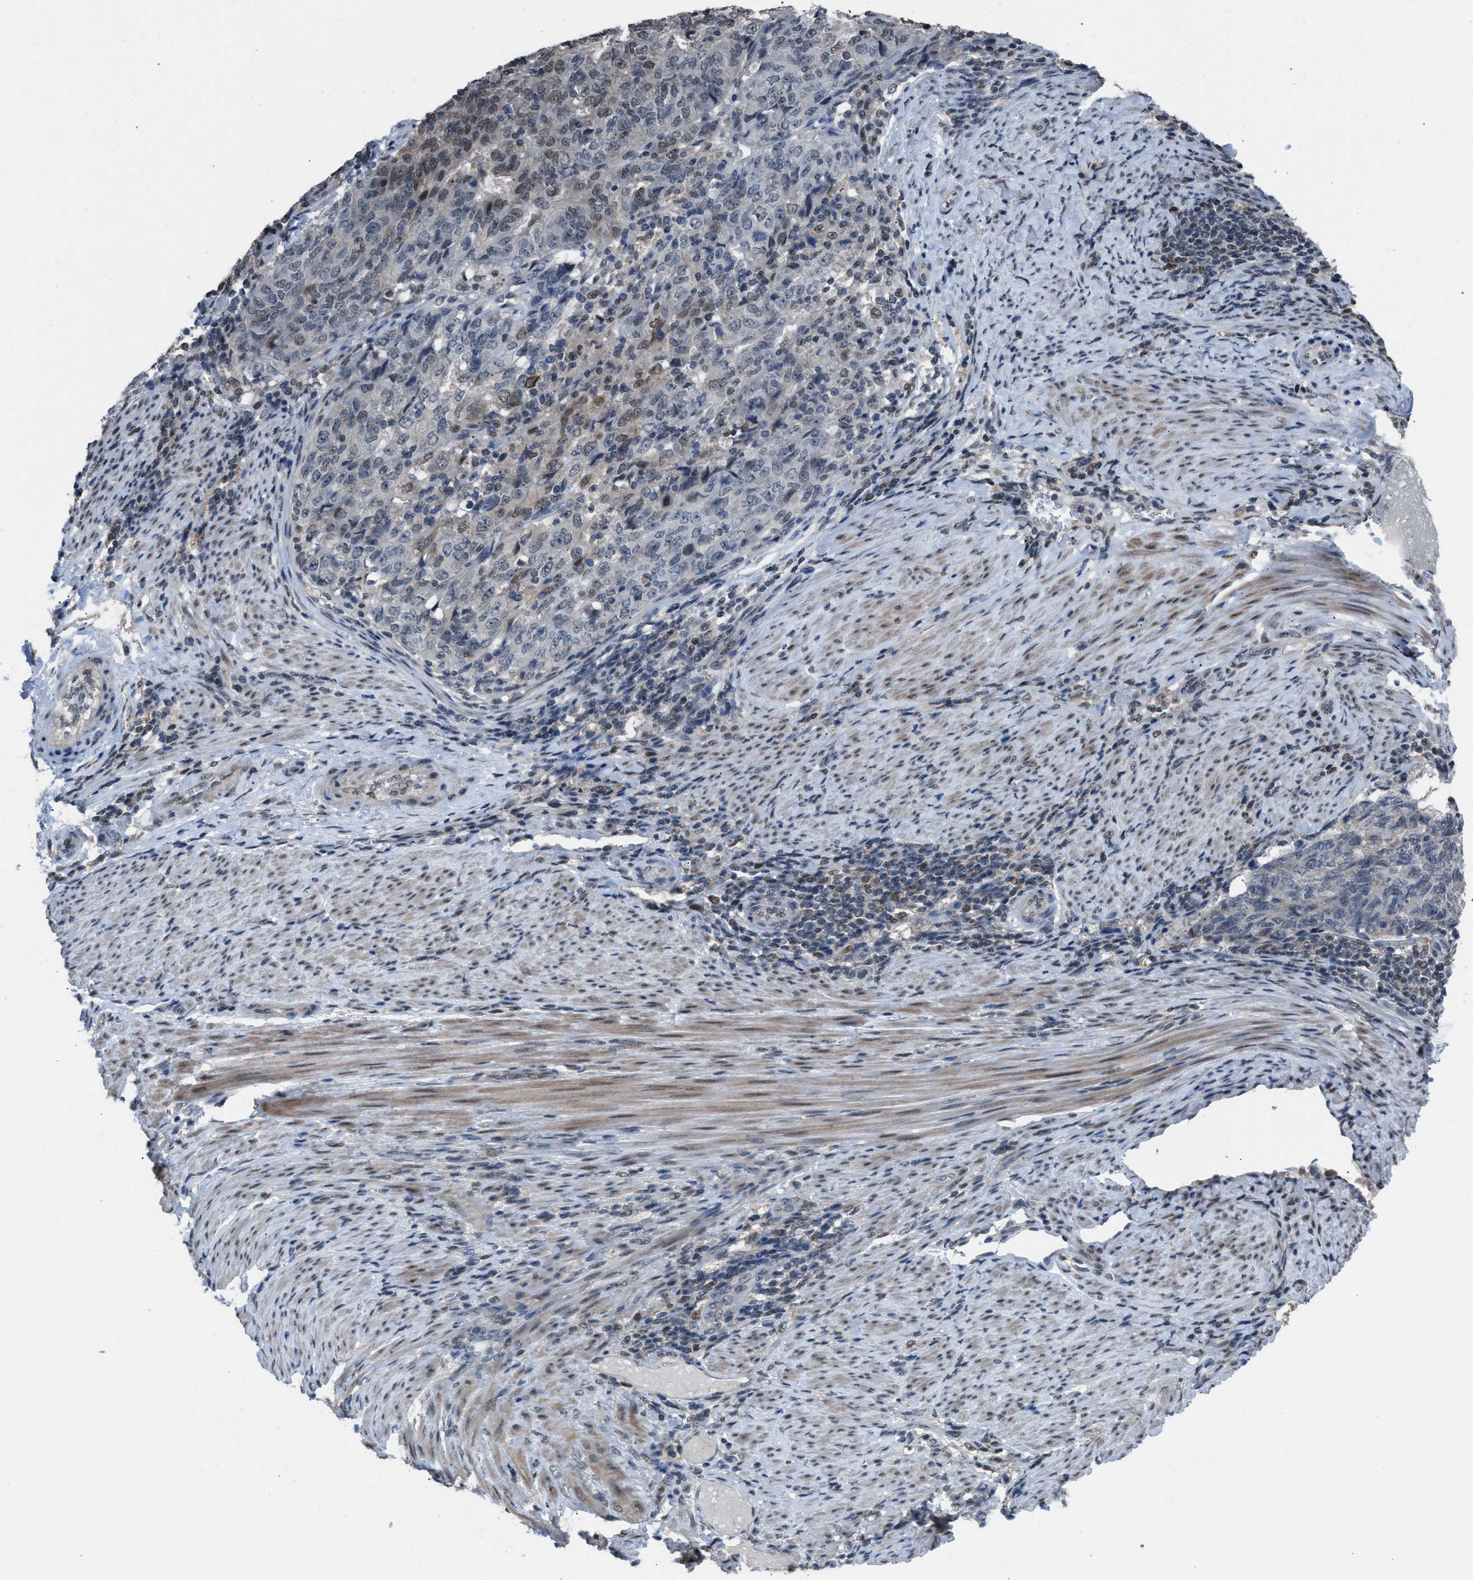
{"staining": {"intensity": "weak", "quantity": "<25%", "location": "nuclear"}, "tissue": "endometrial cancer", "cell_type": "Tumor cells", "image_type": "cancer", "snomed": [{"axis": "morphology", "description": "Adenocarcinoma, NOS"}, {"axis": "topography", "description": "Endometrium"}], "caption": "DAB immunohistochemical staining of human endometrial cancer displays no significant staining in tumor cells.", "gene": "ZNF276", "patient": {"sex": "female", "age": 80}}